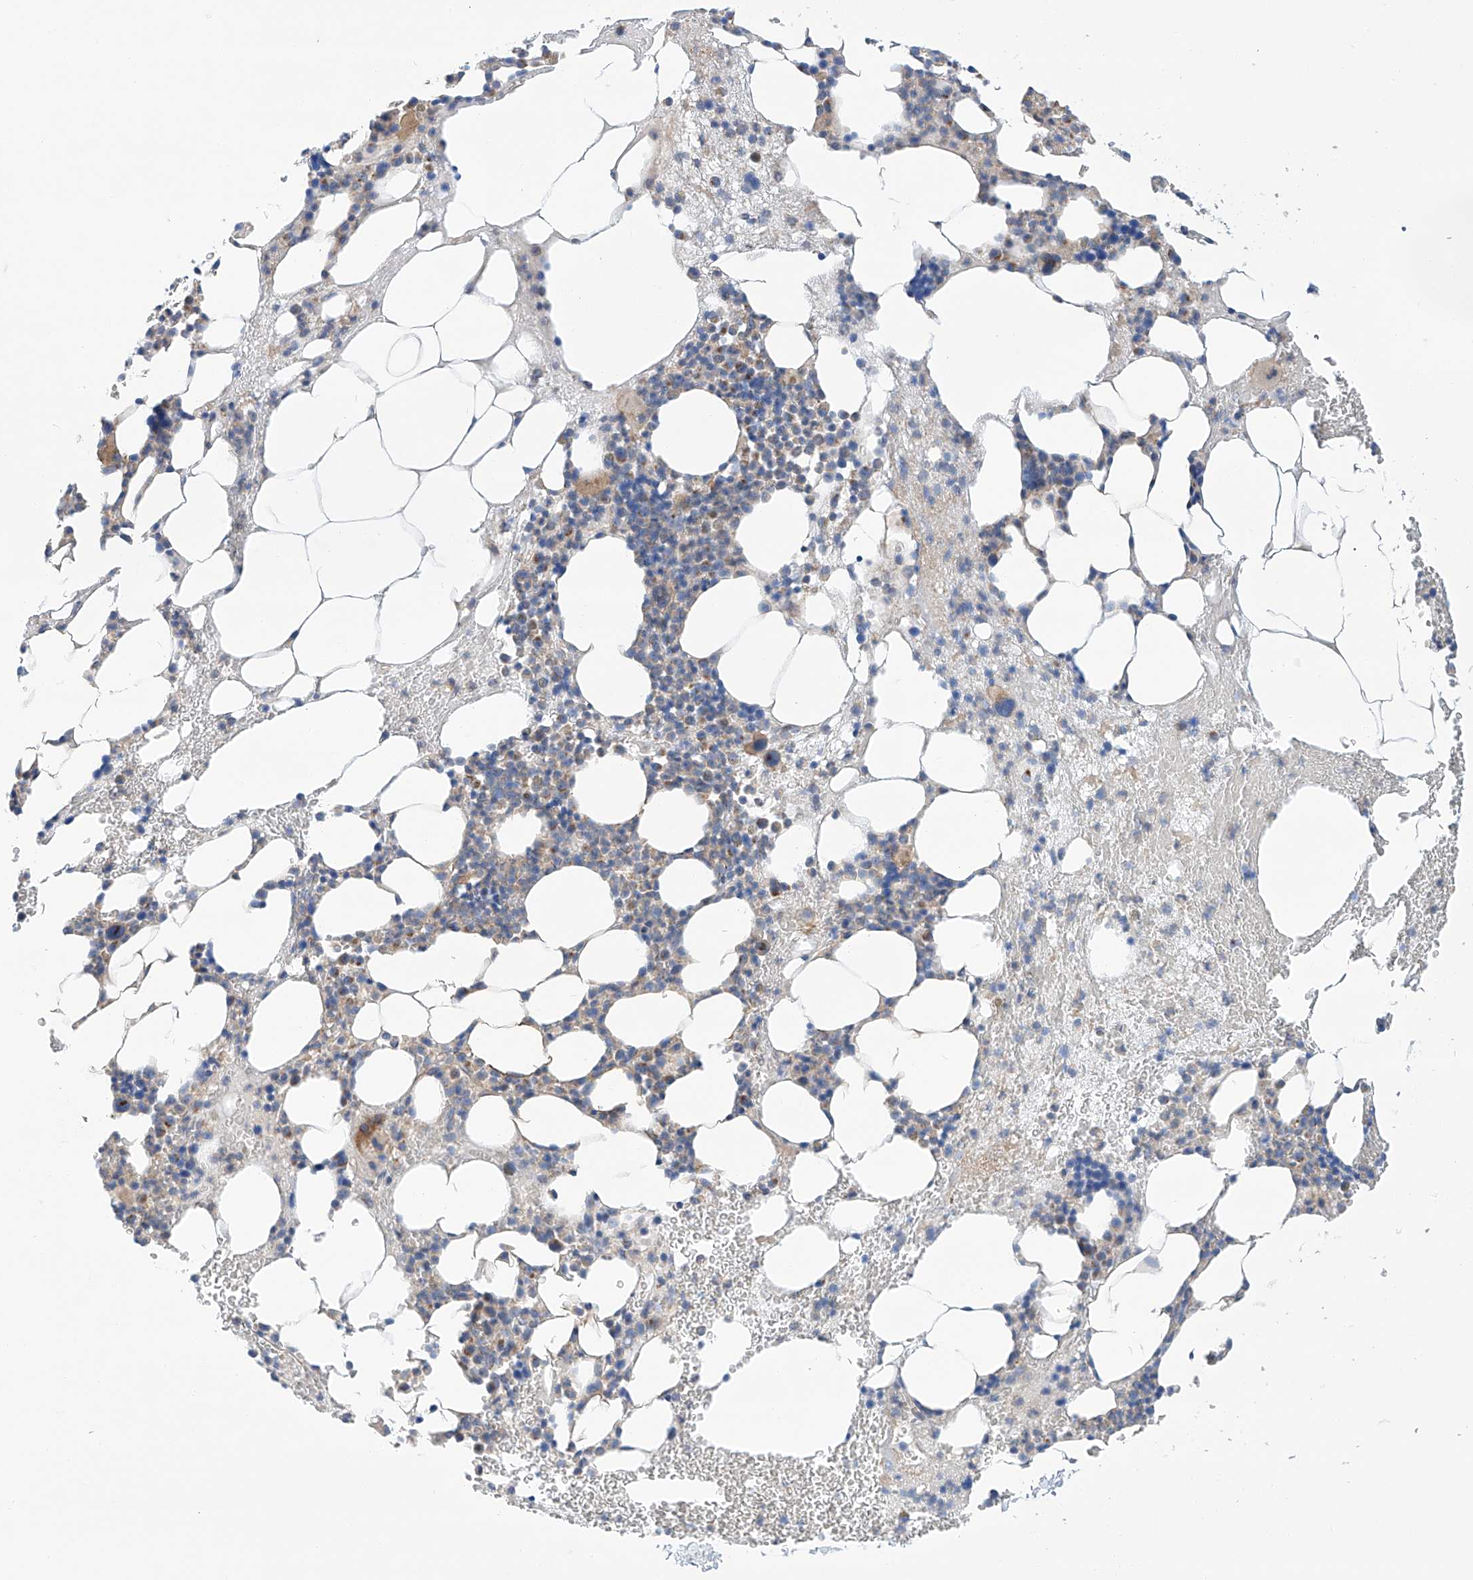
{"staining": {"intensity": "weak", "quantity": "<25%", "location": "cytoplasmic/membranous"}, "tissue": "bone marrow", "cell_type": "Hematopoietic cells", "image_type": "normal", "snomed": [{"axis": "morphology", "description": "Normal tissue, NOS"}, {"axis": "morphology", "description": "Inflammation, NOS"}, {"axis": "topography", "description": "Bone marrow"}], "caption": "DAB (3,3'-diaminobenzidine) immunohistochemical staining of normal human bone marrow reveals no significant expression in hematopoietic cells.", "gene": "SLC22A7", "patient": {"sex": "female", "age": 78}}